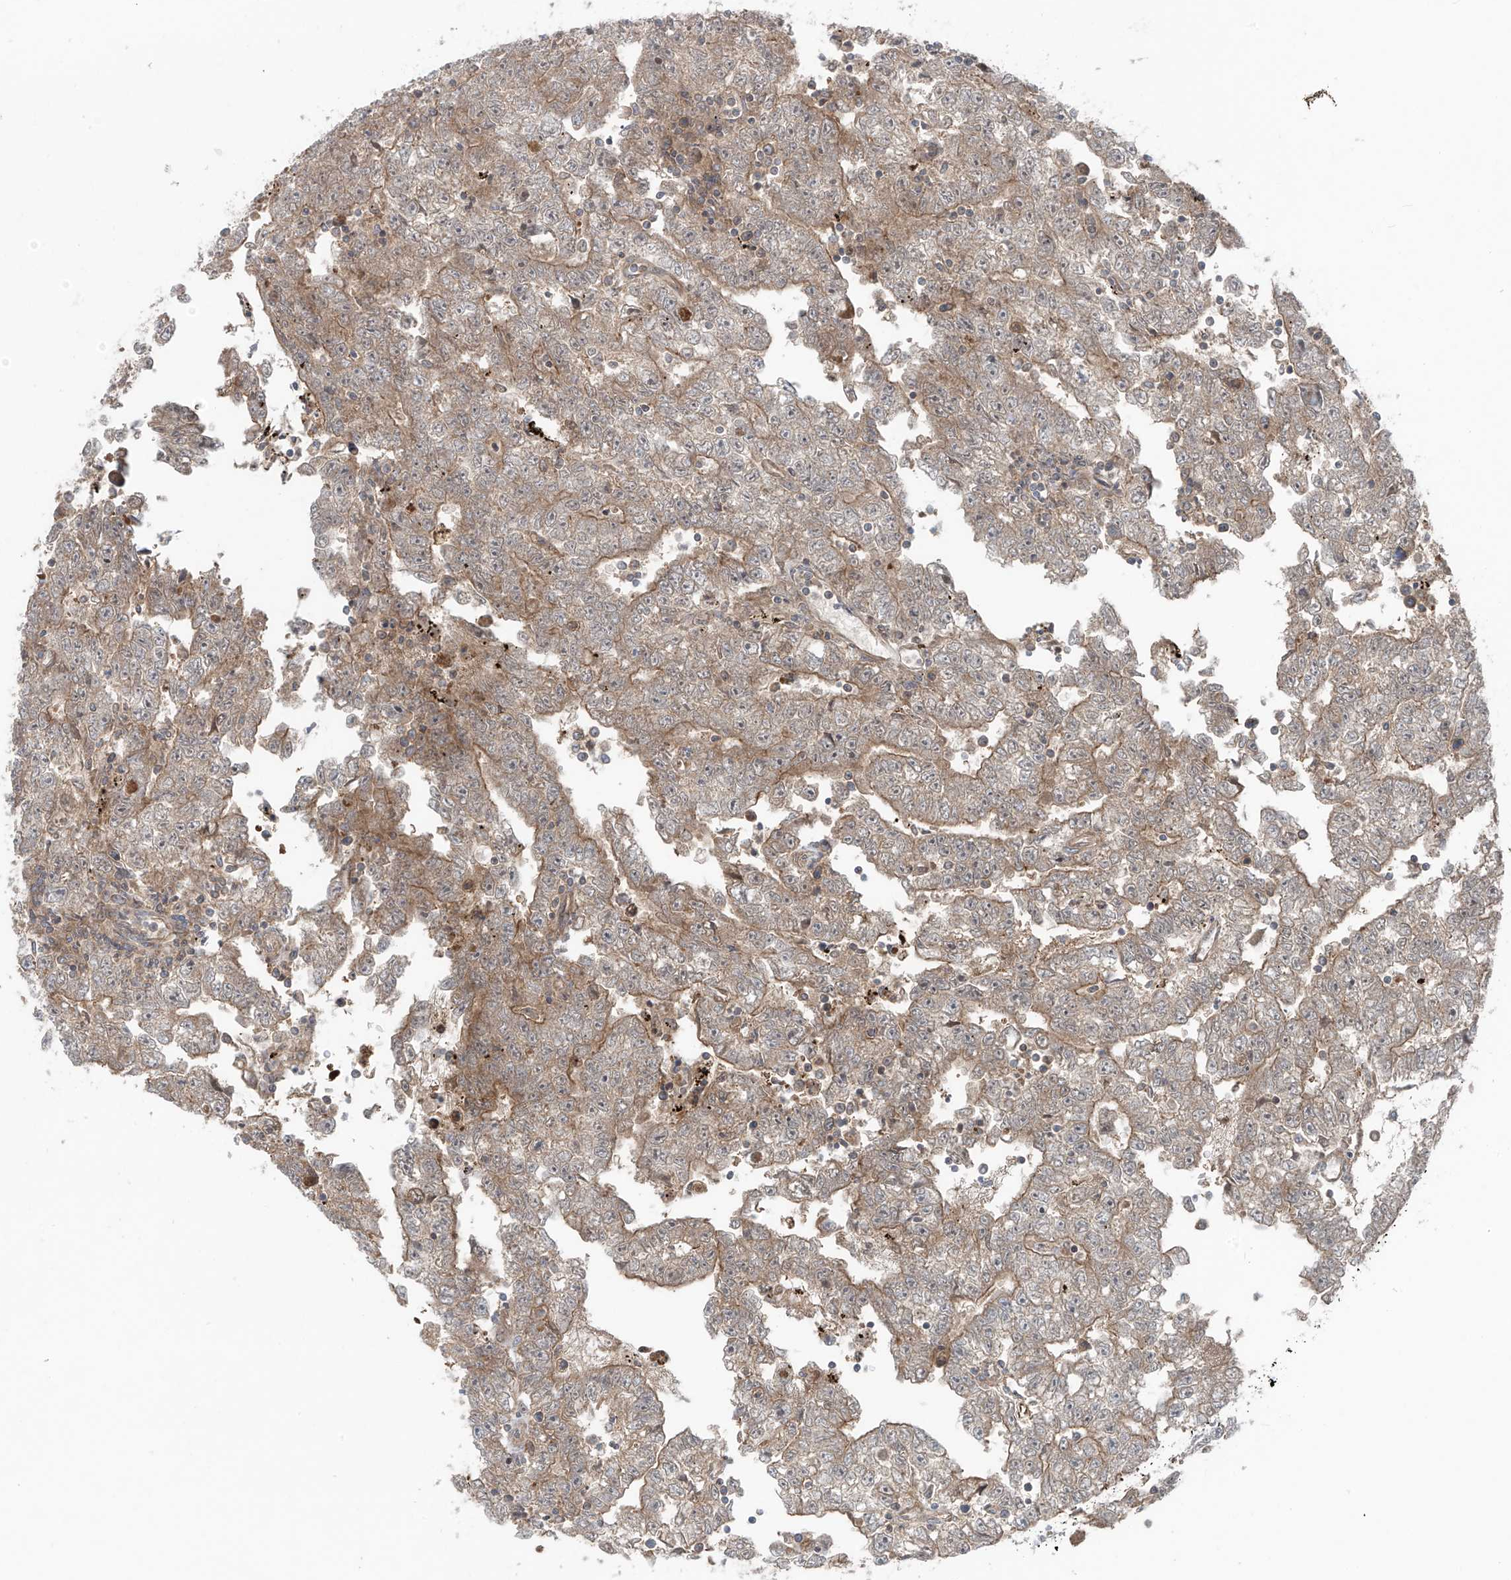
{"staining": {"intensity": "moderate", "quantity": ">75%", "location": "cytoplasmic/membranous"}, "tissue": "testis cancer", "cell_type": "Tumor cells", "image_type": "cancer", "snomed": [{"axis": "morphology", "description": "Carcinoma, Embryonal, NOS"}, {"axis": "topography", "description": "Testis"}], "caption": "Testis cancer (embryonal carcinoma) stained with a brown dye demonstrates moderate cytoplasmic/membranous positive positivity in approximately >75% of tumor cells.", "gene": "PPAT", "patient": {"sex": "male", "age": 25}}